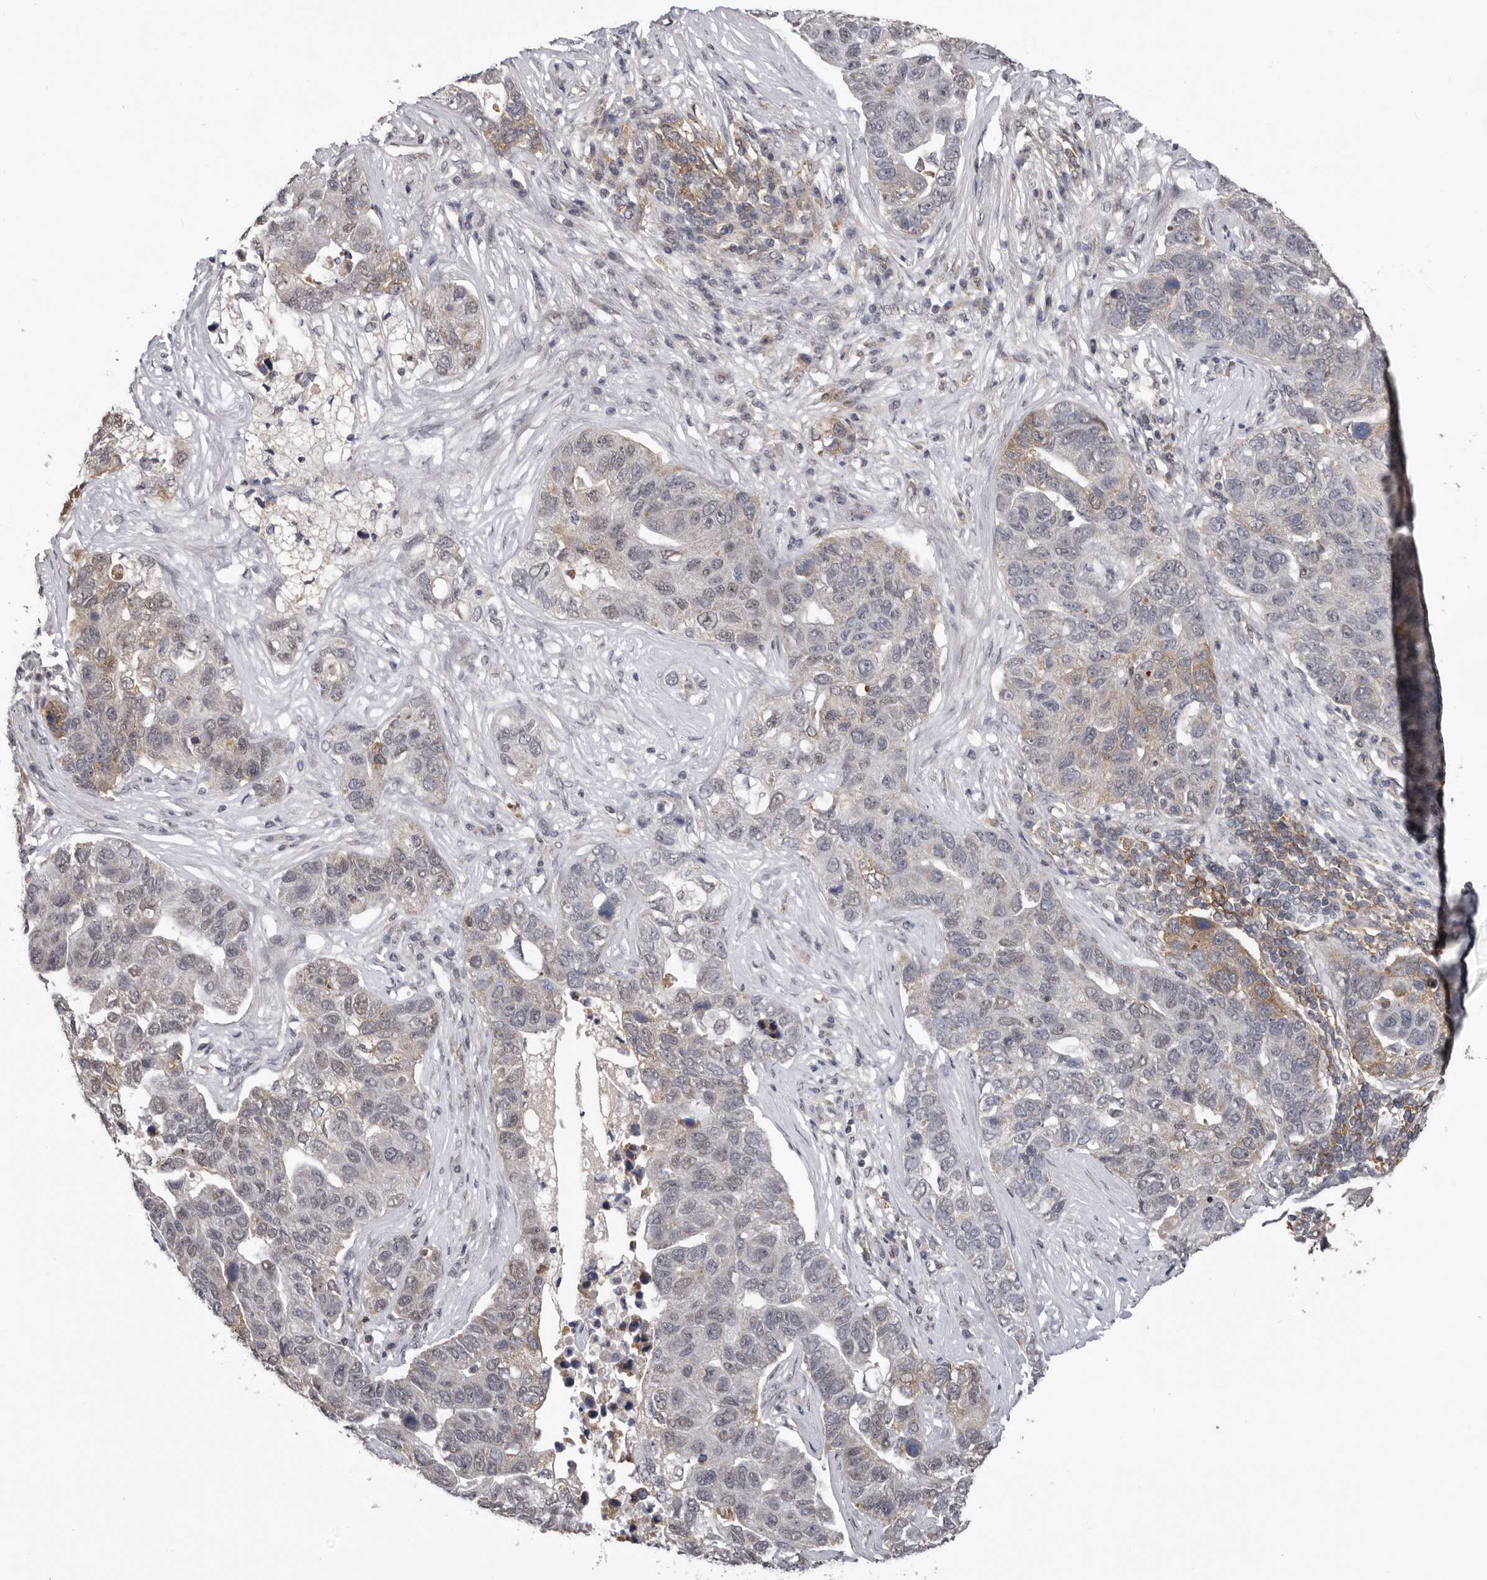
{"staining": {"intensity": "moderate", "quantity": "<25%", "location": "cytoplasmic/membranous"}, "tissue": "pancreatic cancer", "cell_type": "Tumor cells", "image_type": "cancer", "snomed": [{"axis": "morphology", "description": "Adenocarcinoma, NOS"}, {"axis": "topography", "description": "Pancreas"}], "caption": "Tumor cells reveal low levels of moderate cytoplasmic/membranous staining in approximately <25% of cells in adenocarcinoma (pancreatic).", "gene": "MOGAT2", "patient": {"sex": "female", "age": 61}}